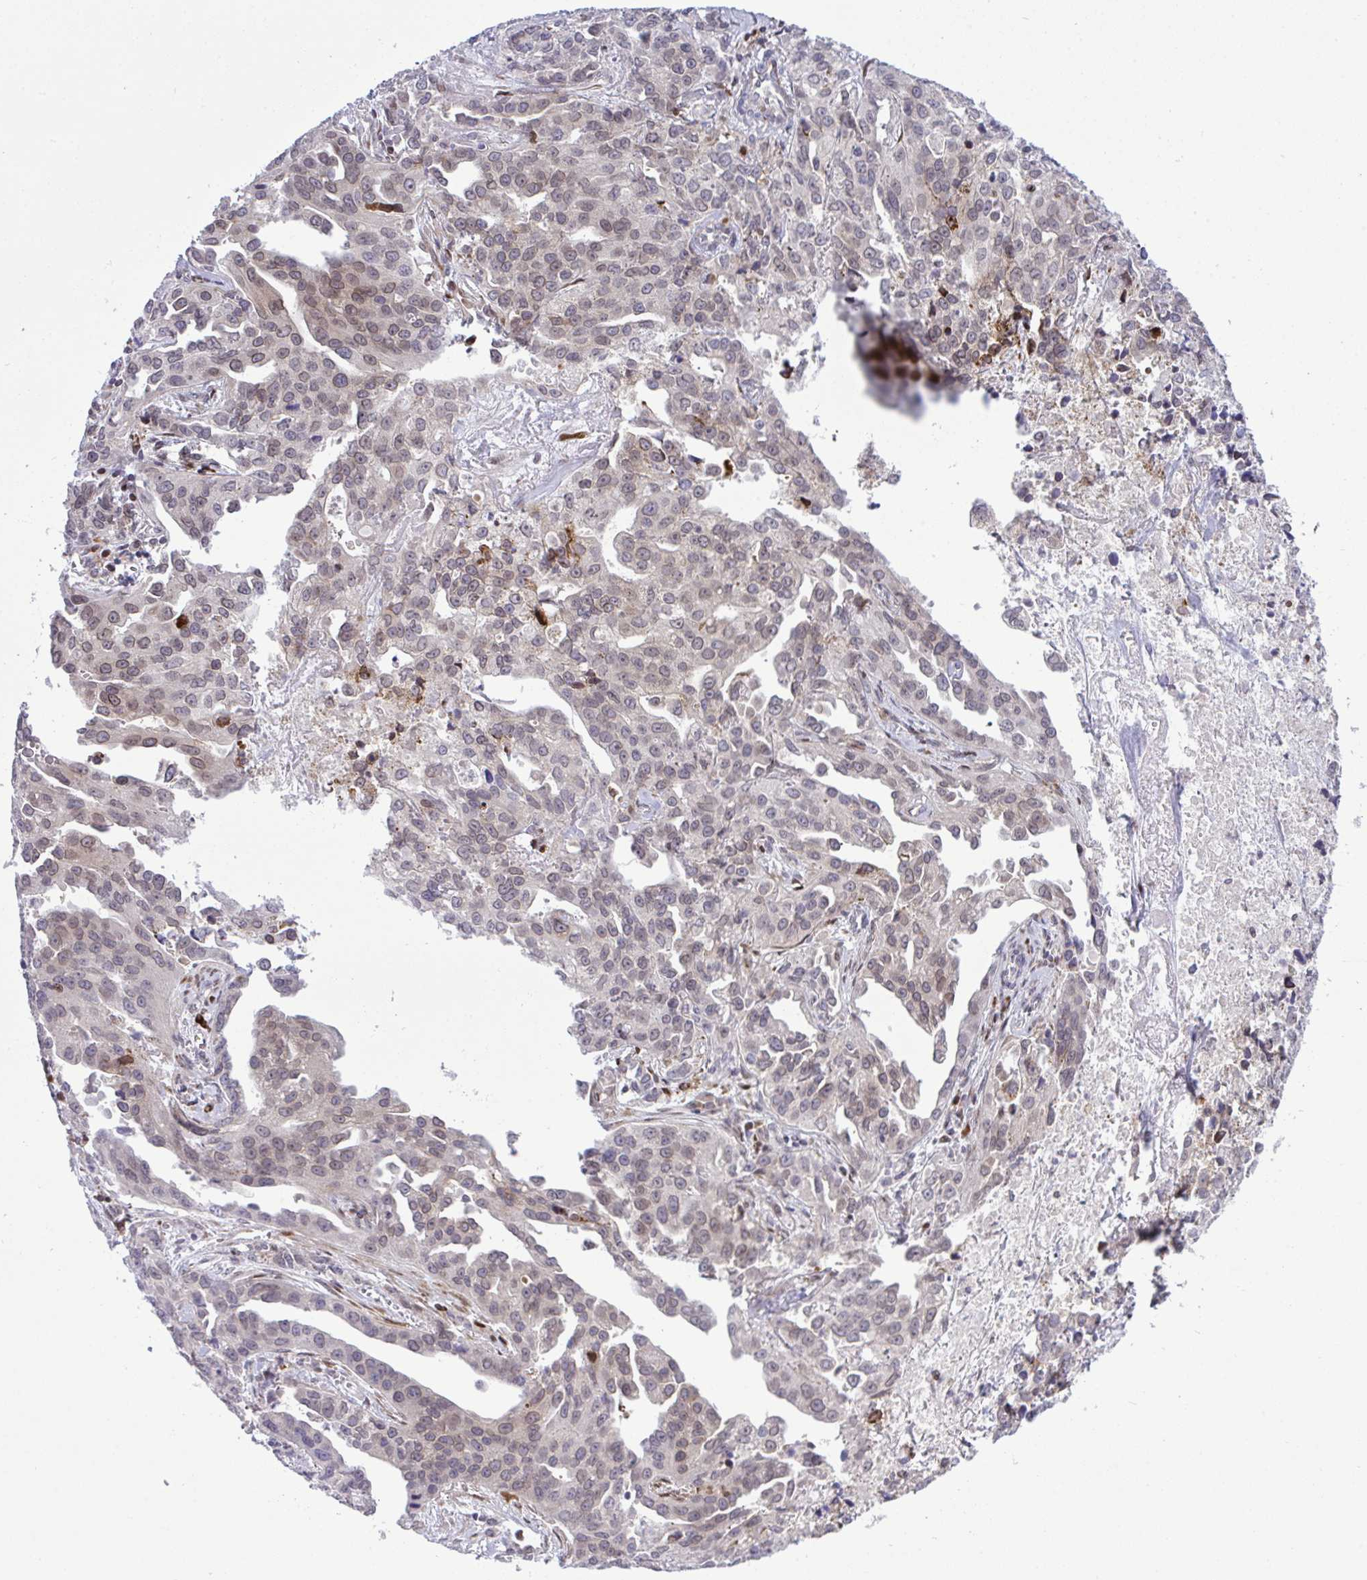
{"staining": {"intensity": "weak", "quantity": "<25%", "location": "nuclear"}, "tissue": "ovarian cancer", "cell_type": "Tumor cells", "image_type": "cancer", "snomed": [{"axis": "morphology", "description": "Cystadenocarcinoma, serous, NOS"}, {"axis": "topography", "description": "Ovary"}], "caption": "Protein analysis of ovarian cancer exhibits no significant expression in tumor cells.", "gene": "CASTOR2", "patient": {"sex": "female", "age": 75}}